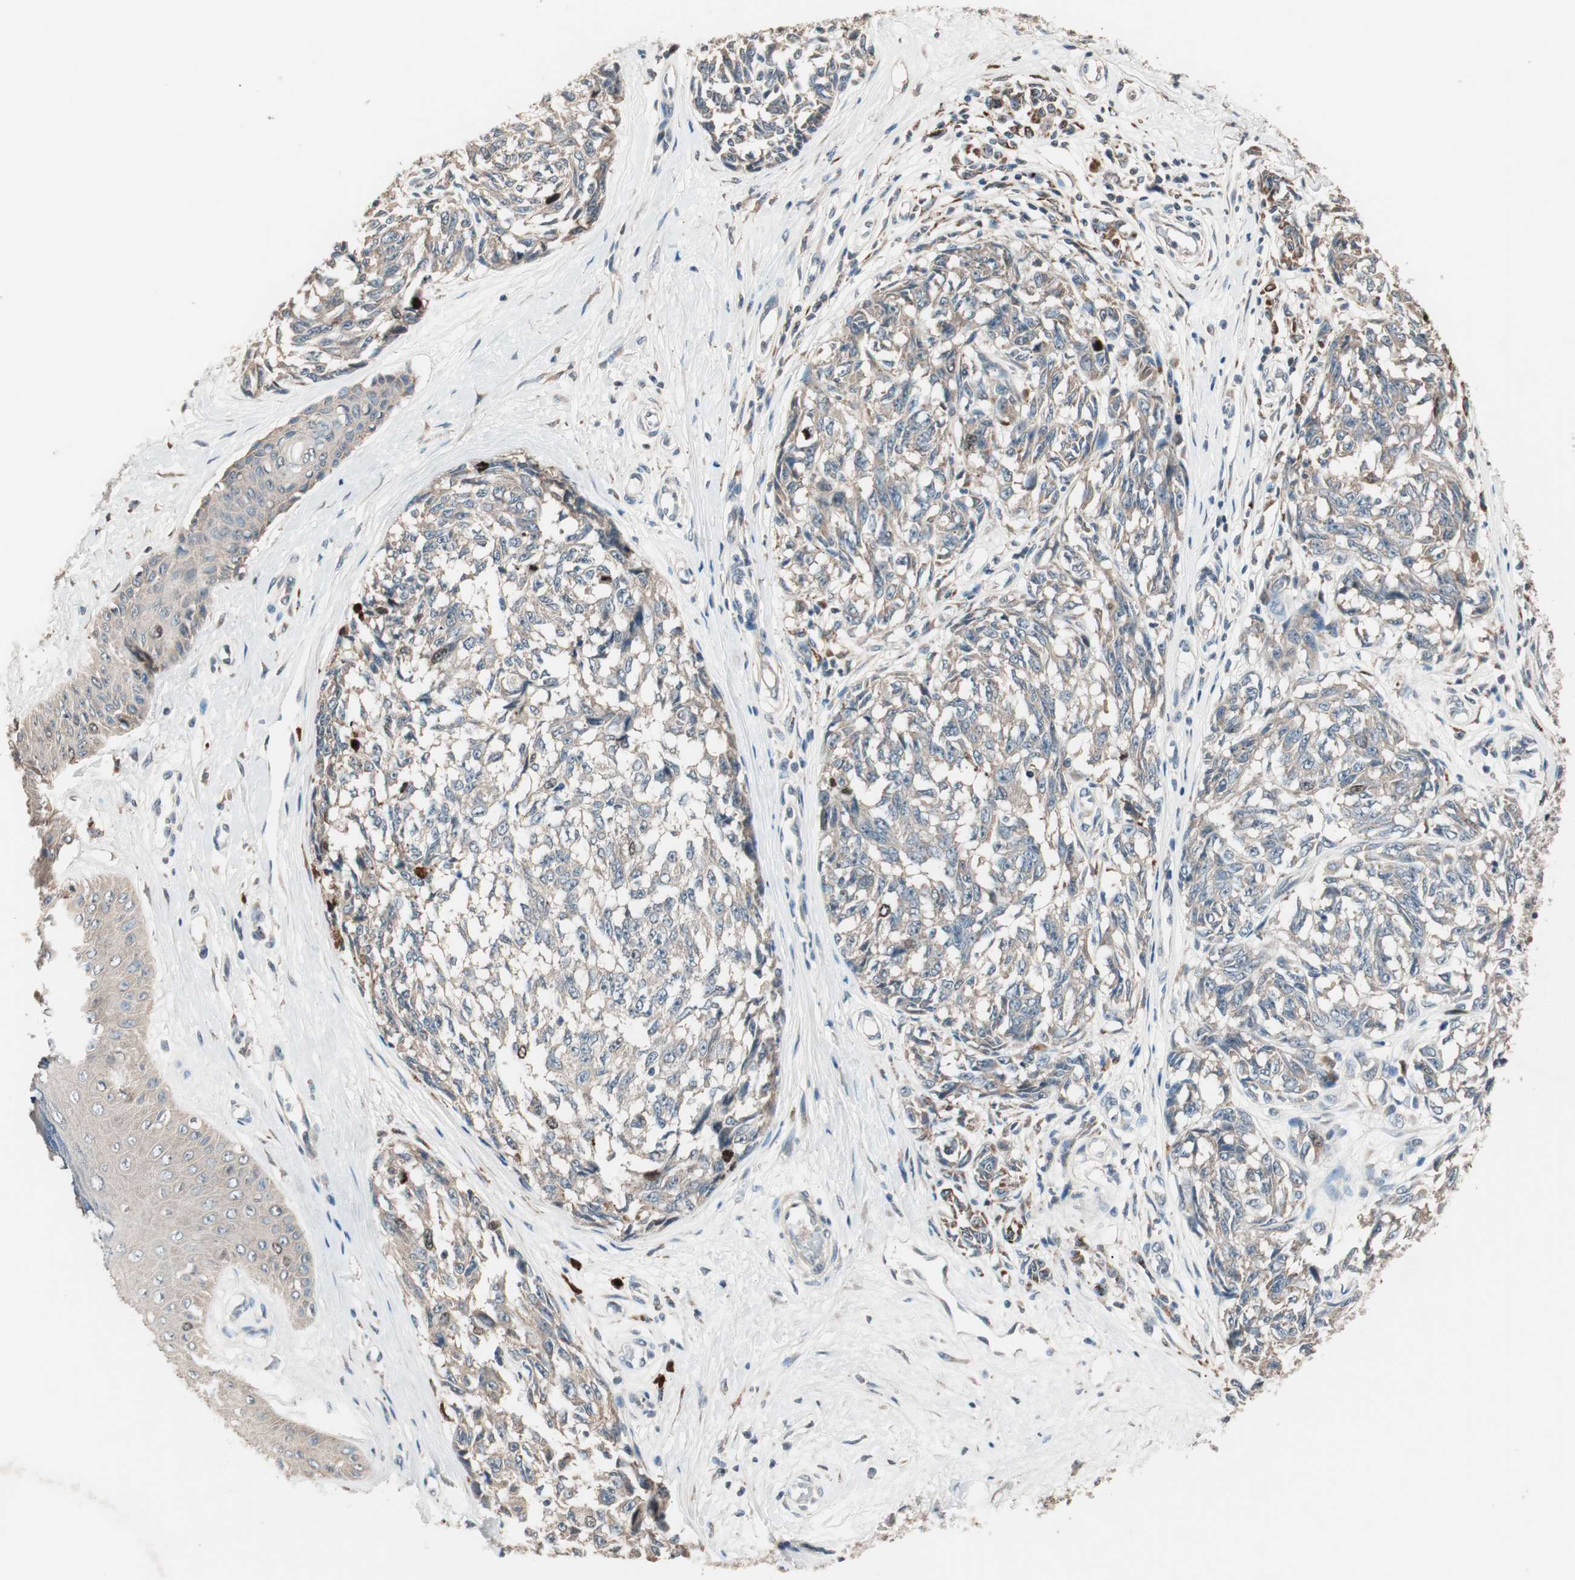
{"staining": {"intensity": "weak", "quantity": ">75%", "location": "cytoplasmic/membranous"}, "tissue": "melanoma", "cell_type": "Tumor cells", "image_type": "cancer", "snomed": [{"axis": "morphology", "description": "Malignant melanoma, NOS"}, {"axis": "topography", "description": "Skin"}], "caption": "Human melanoma stained with a brown dye exhibits weak cytoplasmic/membranous positive expression in approximately >75% of tumor cells.", "gene": "NFRKB", "patient": {"sex": "female", "age": 64}}